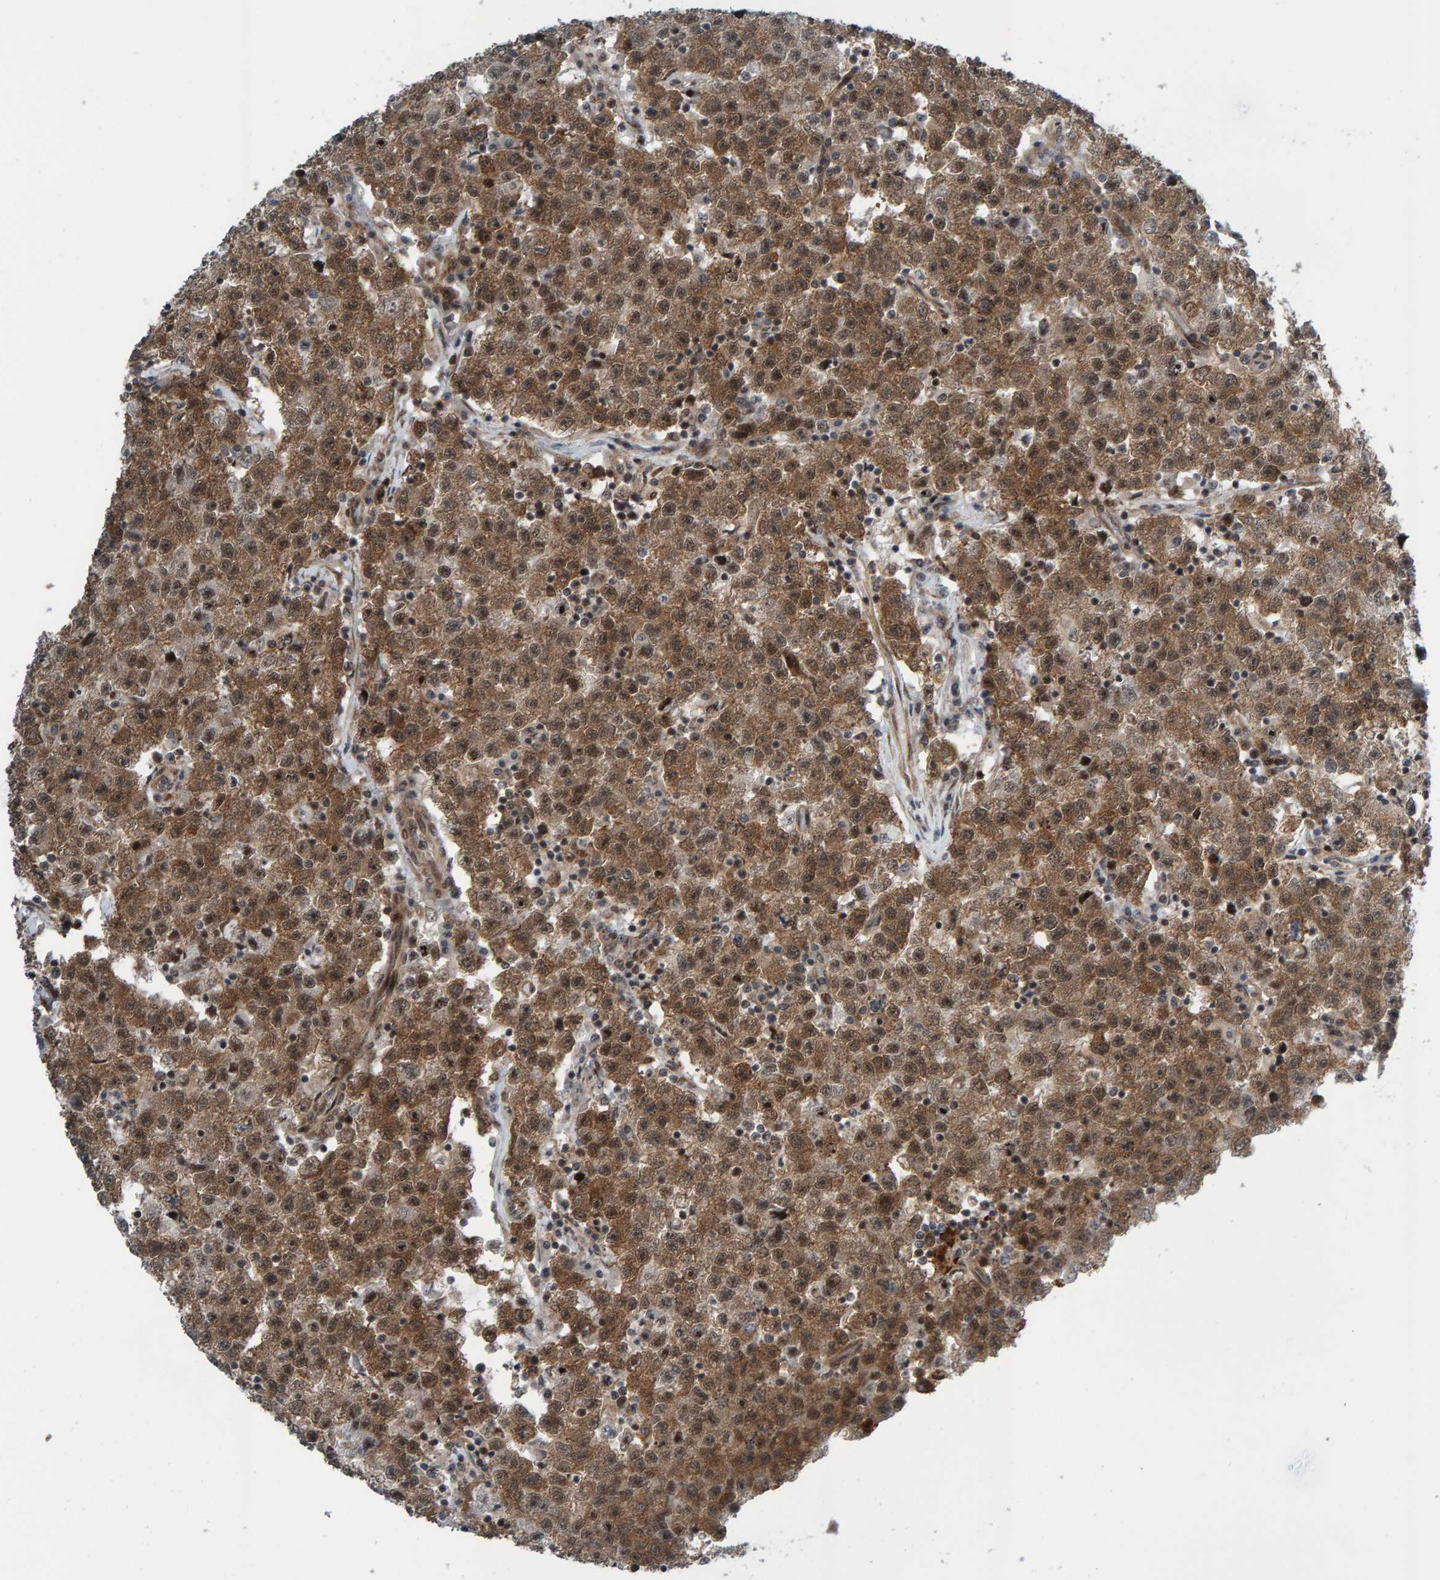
{"staining": {"intensity": "moderate", "quantity": ">75%", "location": "cytoplasmic/membranous,nuclear"}, "tissue": "testis cancer", "cell_type": "Tumor cells", "image_type": "cancer", "snomed": [{"axis": "morphology", "description": "Seminoma, NOS"}, {"axis": "topography", "description": "Testis"}], "caption": "A high-resolution micrograph shows immunohistochemistry (IHC) staining of testis cancer (seminoma), which displays moderate cytoplasmic/membranous and nuclear staining in about >75% of tumor cells.", "gene": "ZNF366", "patient": {"sex": "male", "age": 22}}